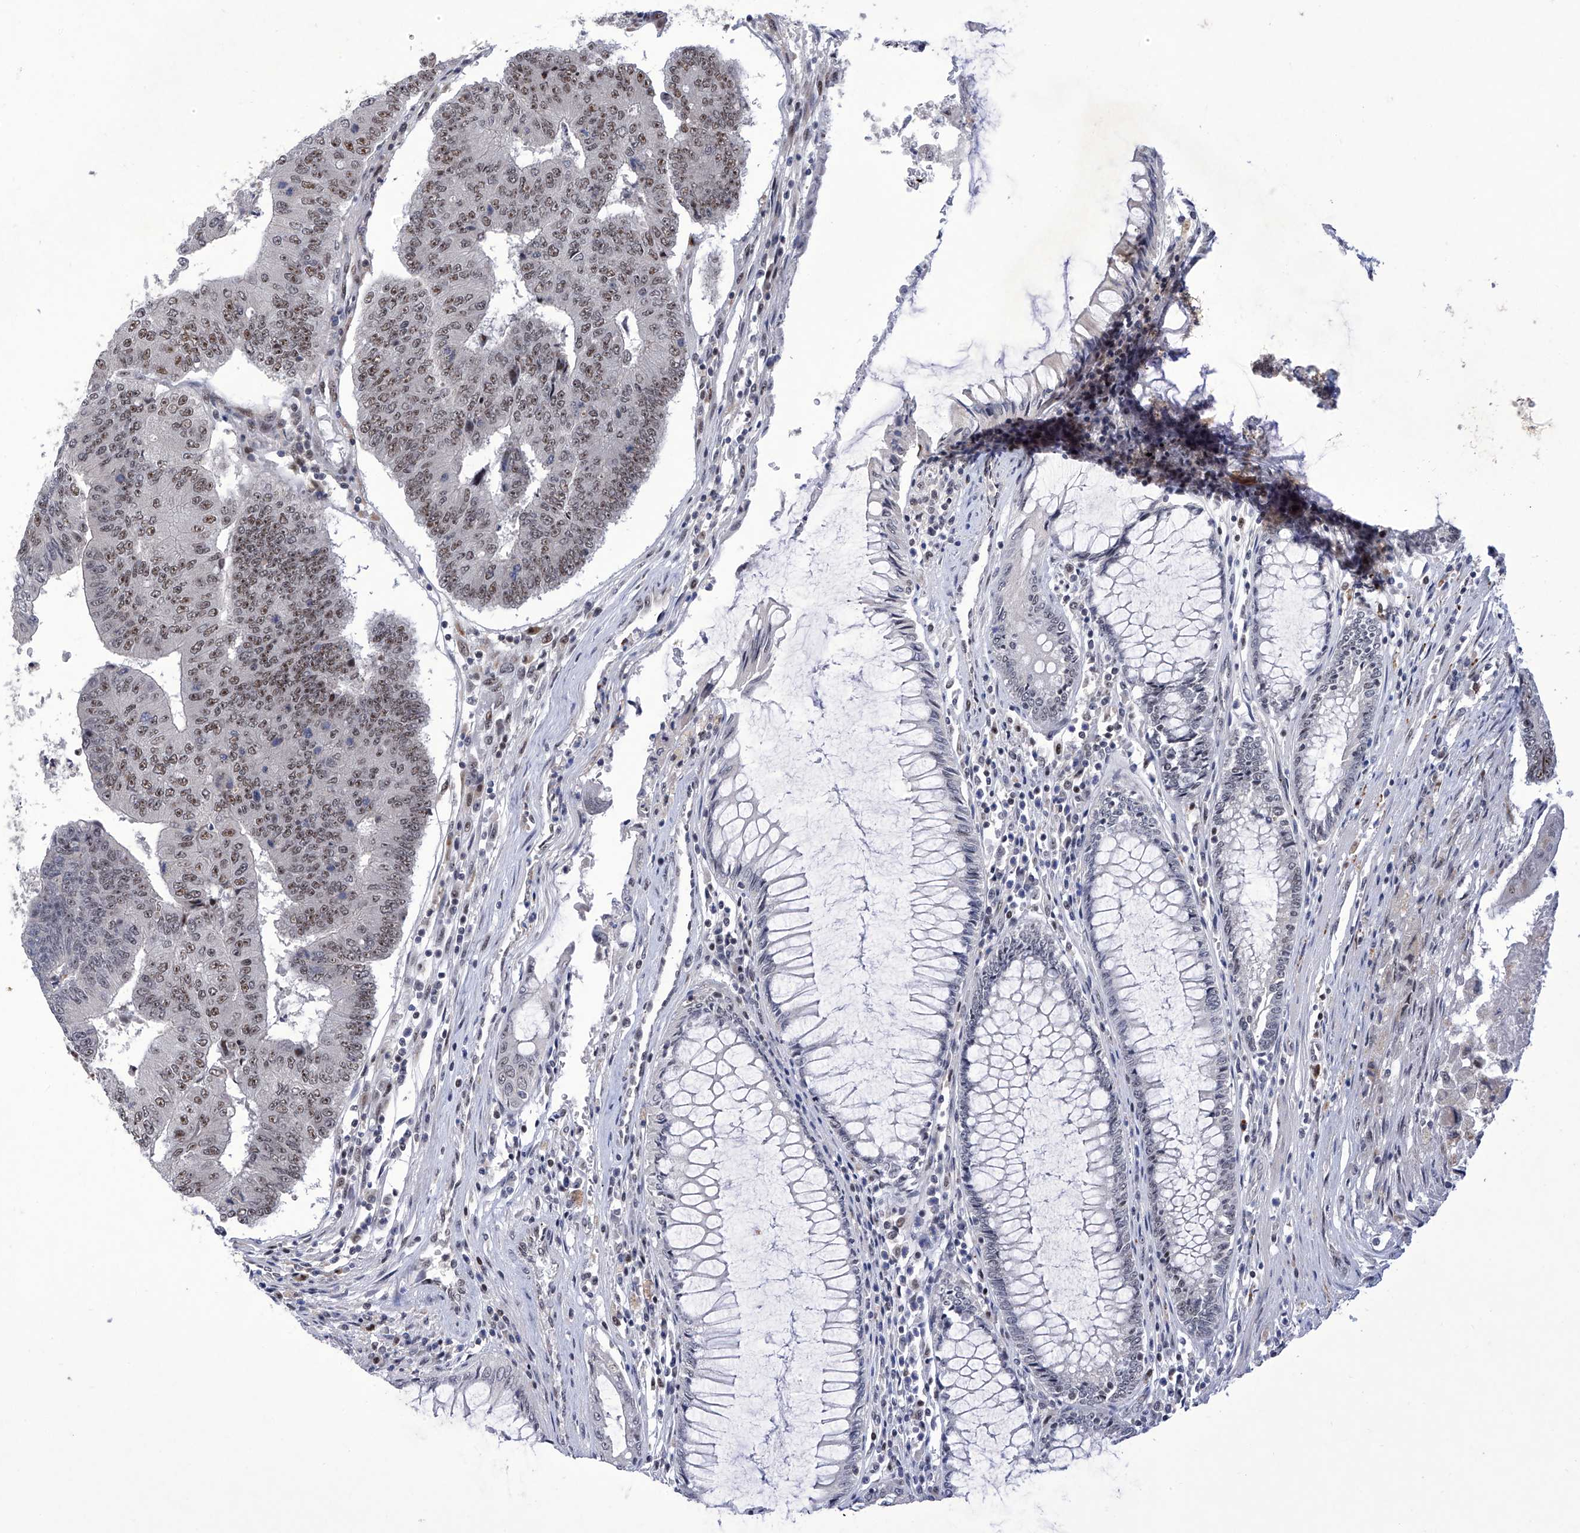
{"staining": {"intensity": "moderate", "quantity": "25%-75%", "location": "nuclear"}, "tissue": "colorectal cancer", "cell_type": "Tumor cells", "image_type": "cancer", "snomed": [{"axis": "morphology", "description": "Adenocarcinoma, NOS"}, {"axis": "topography", "description": "Colon"}], "caption": "Immunohistochemistry (IHC) micrograph of neoplastic tissue: human colorectal cancer stained using IHC exhibits medium levels of moderate protein expression localized specifically in the nuclear of tumor cells, appearing as a nuclear brown color.", "gene": "RAD54L", "patient": {"sex": "female", "age": 67}}